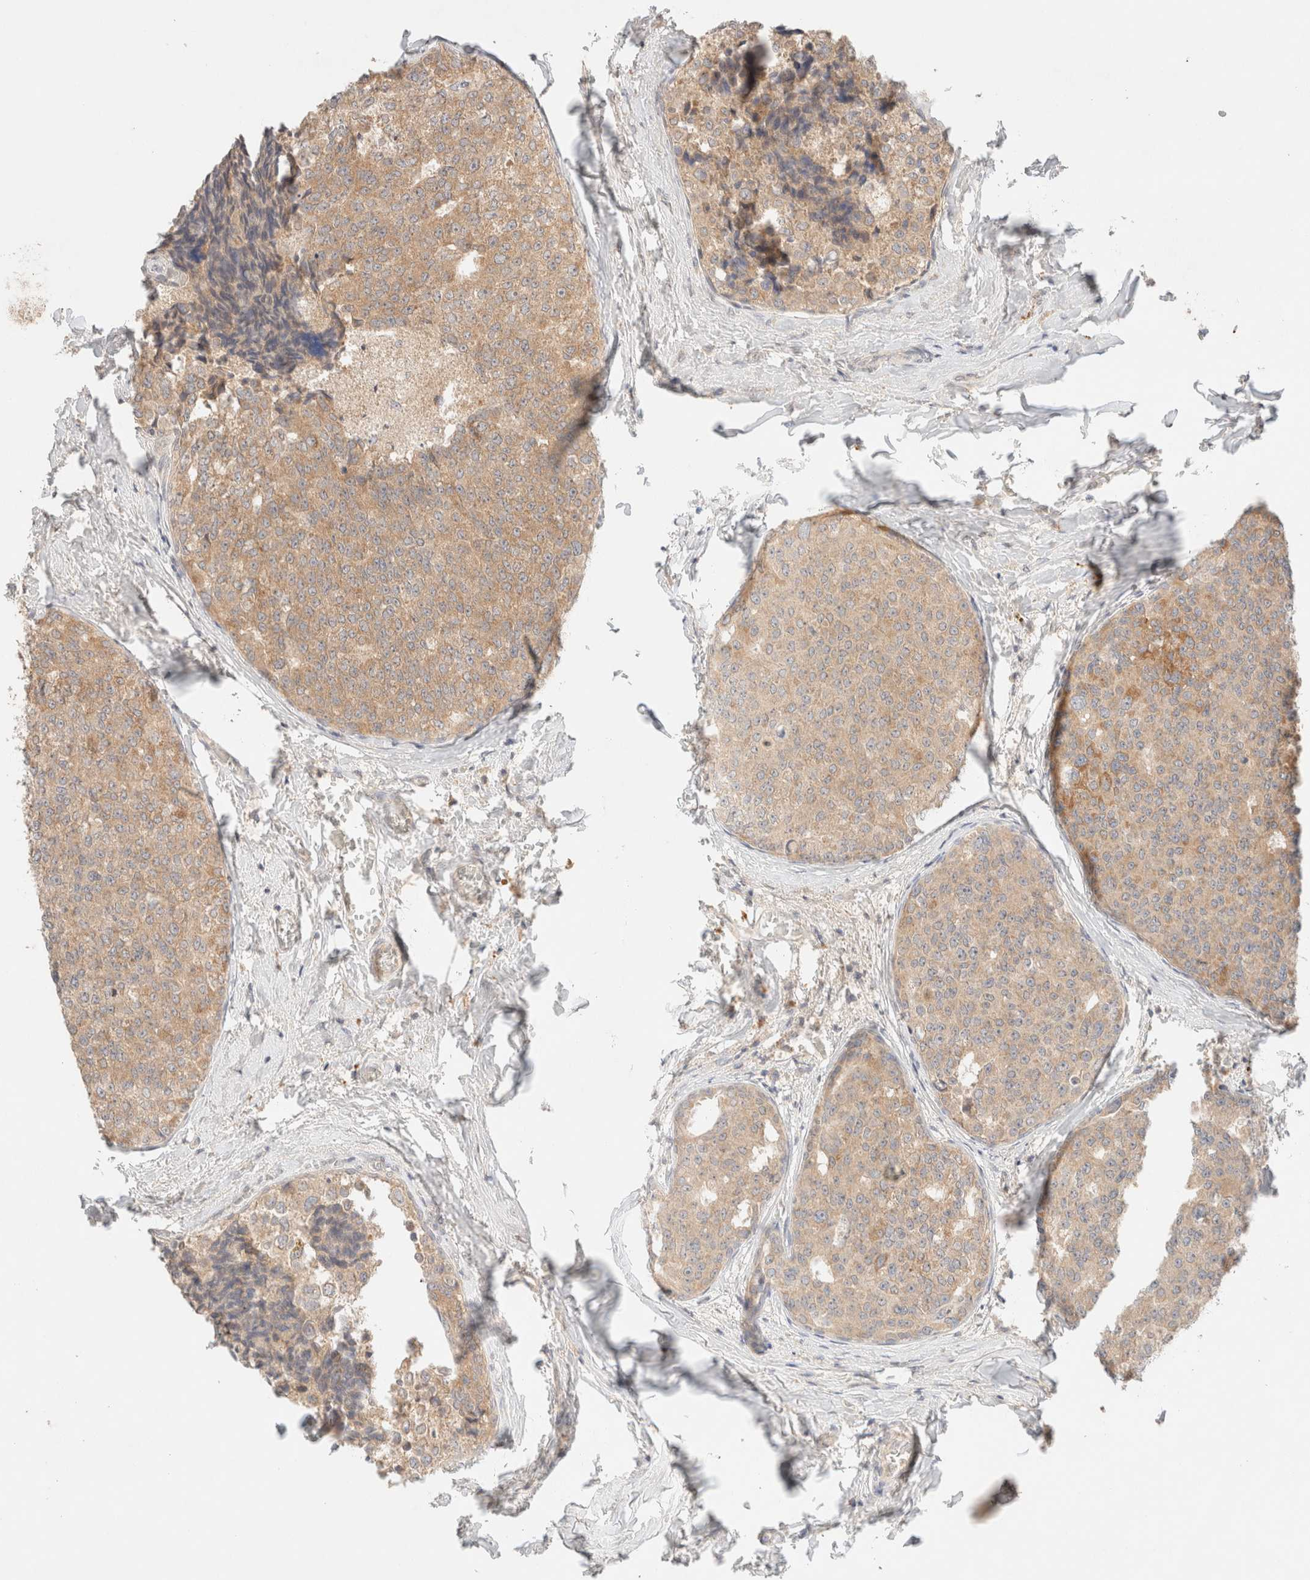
{"staining": {"intensity": "weak", "quantity": ">75%", "location": "cytoplasmic/membranous"}, "tissue": "breast cancer", "cell_type": "Tumor cells", "image_type": "cancer", "snomed": [{"axis": "morphology", "description": "Normal tissue, NOS"}, {"axis": "morphology", "description": "Duct carcinoma"}, {"axis": "topography", "description": "Breast"}], "caption": "An immunohistochemistry micrograph of tumor tissue is shown. Protein staining in brown highlights weak cytoplasmic/membranous positivity in breast infiltrating ductal carcinoma within tumor cells. The staining is performed using DAB brown chromogen to label protein expression. The nuclei are counter-stained blue using hematoxylin.", "gene": "SARM1", "patient": {"sex": "female", "age": 43}}